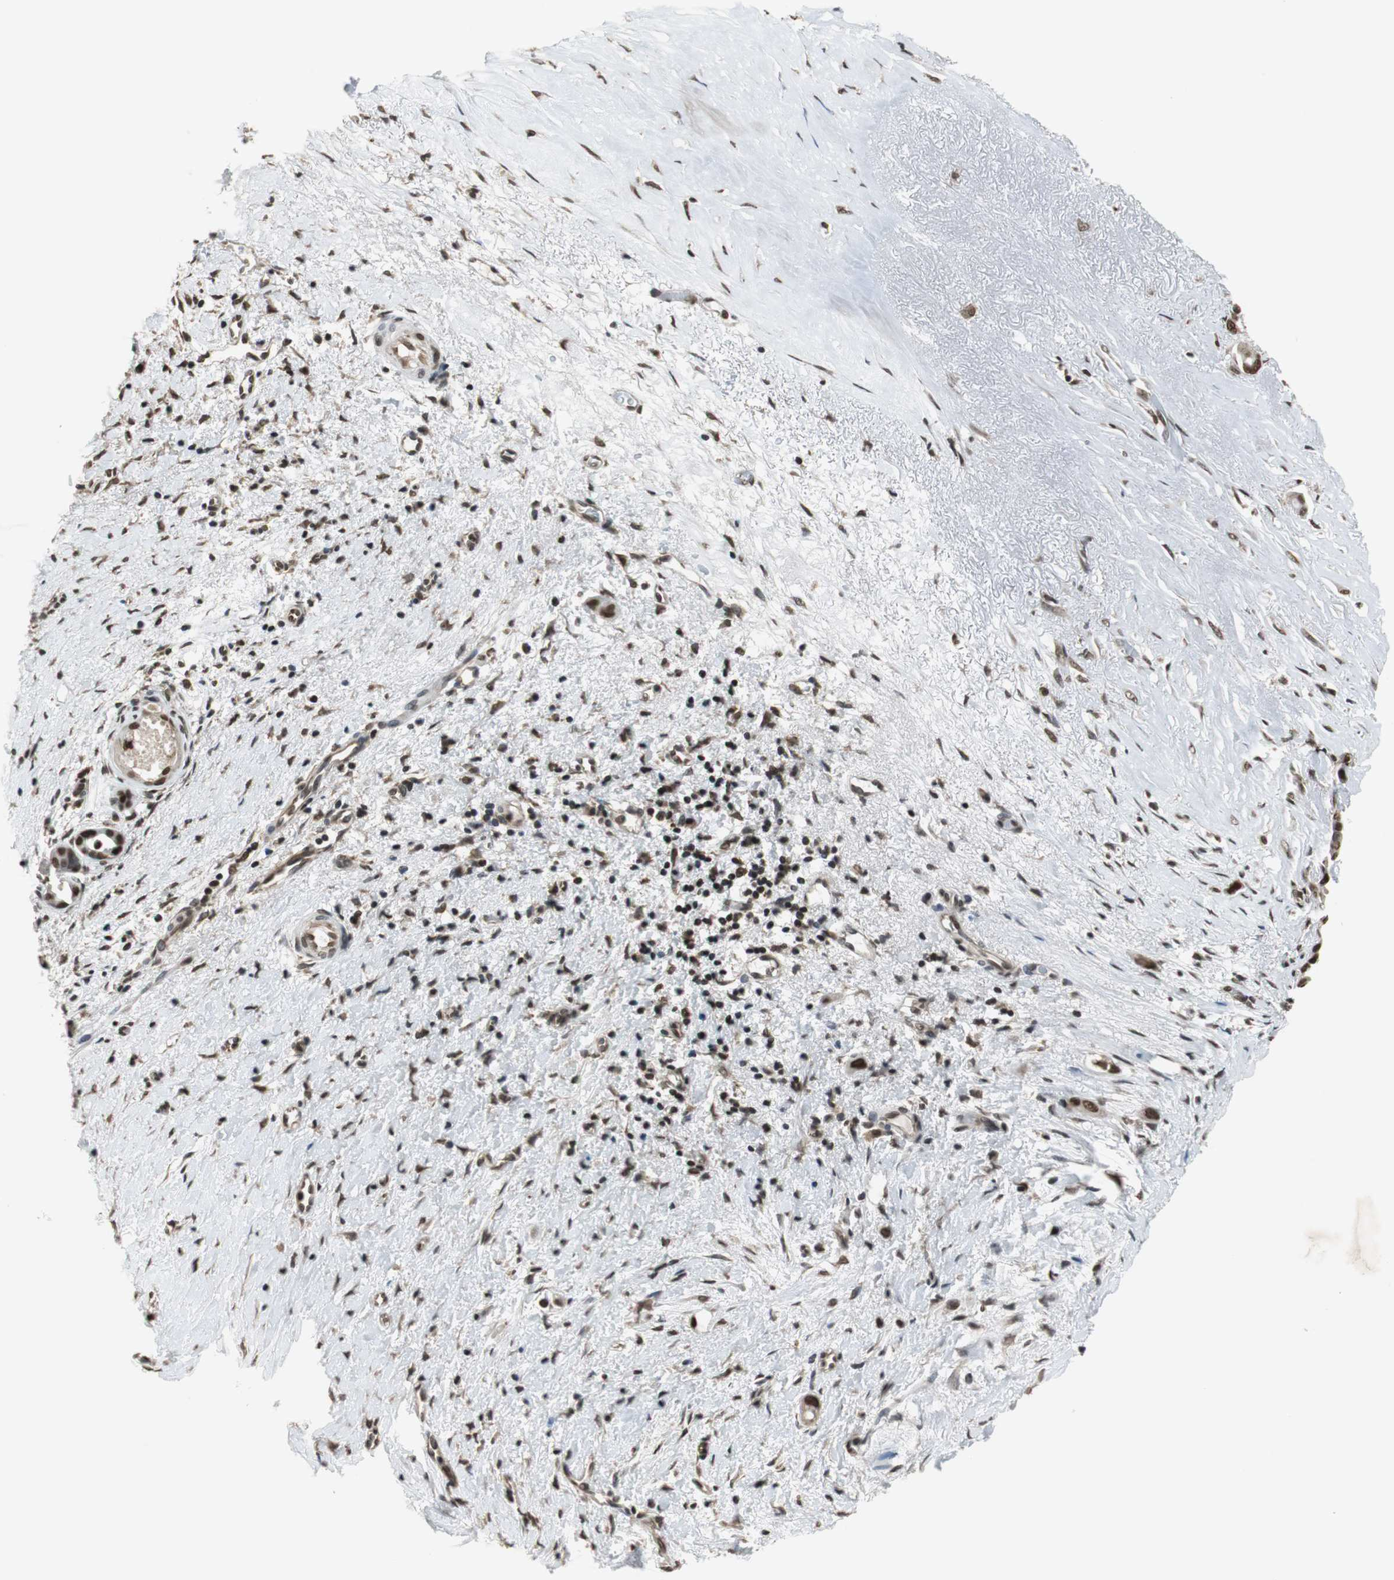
{"staining": {"intensity": "strong", "quantity": ">75%", "location": "nuclear"}, "tissue": "liver cancer", "cell_type": "Tumor cells", "image_type": "cancer", "snomed": [{"axis": "morphology", "description": "Cholangiocarcinoma"}, {"axis": "topography", "description": "Liver"}], "caption": "Immunohistochemical staining of human liver cancer (cholangiocarcinoma) shows high levels of strong nuclear protein positivity in approximately >75% of tumor cells. Immunohistochemistry stains the protein of interest in brown and the nuclei are stained blue.", "gene": "REST", "patient": {"sex": "female", "age": 65}}